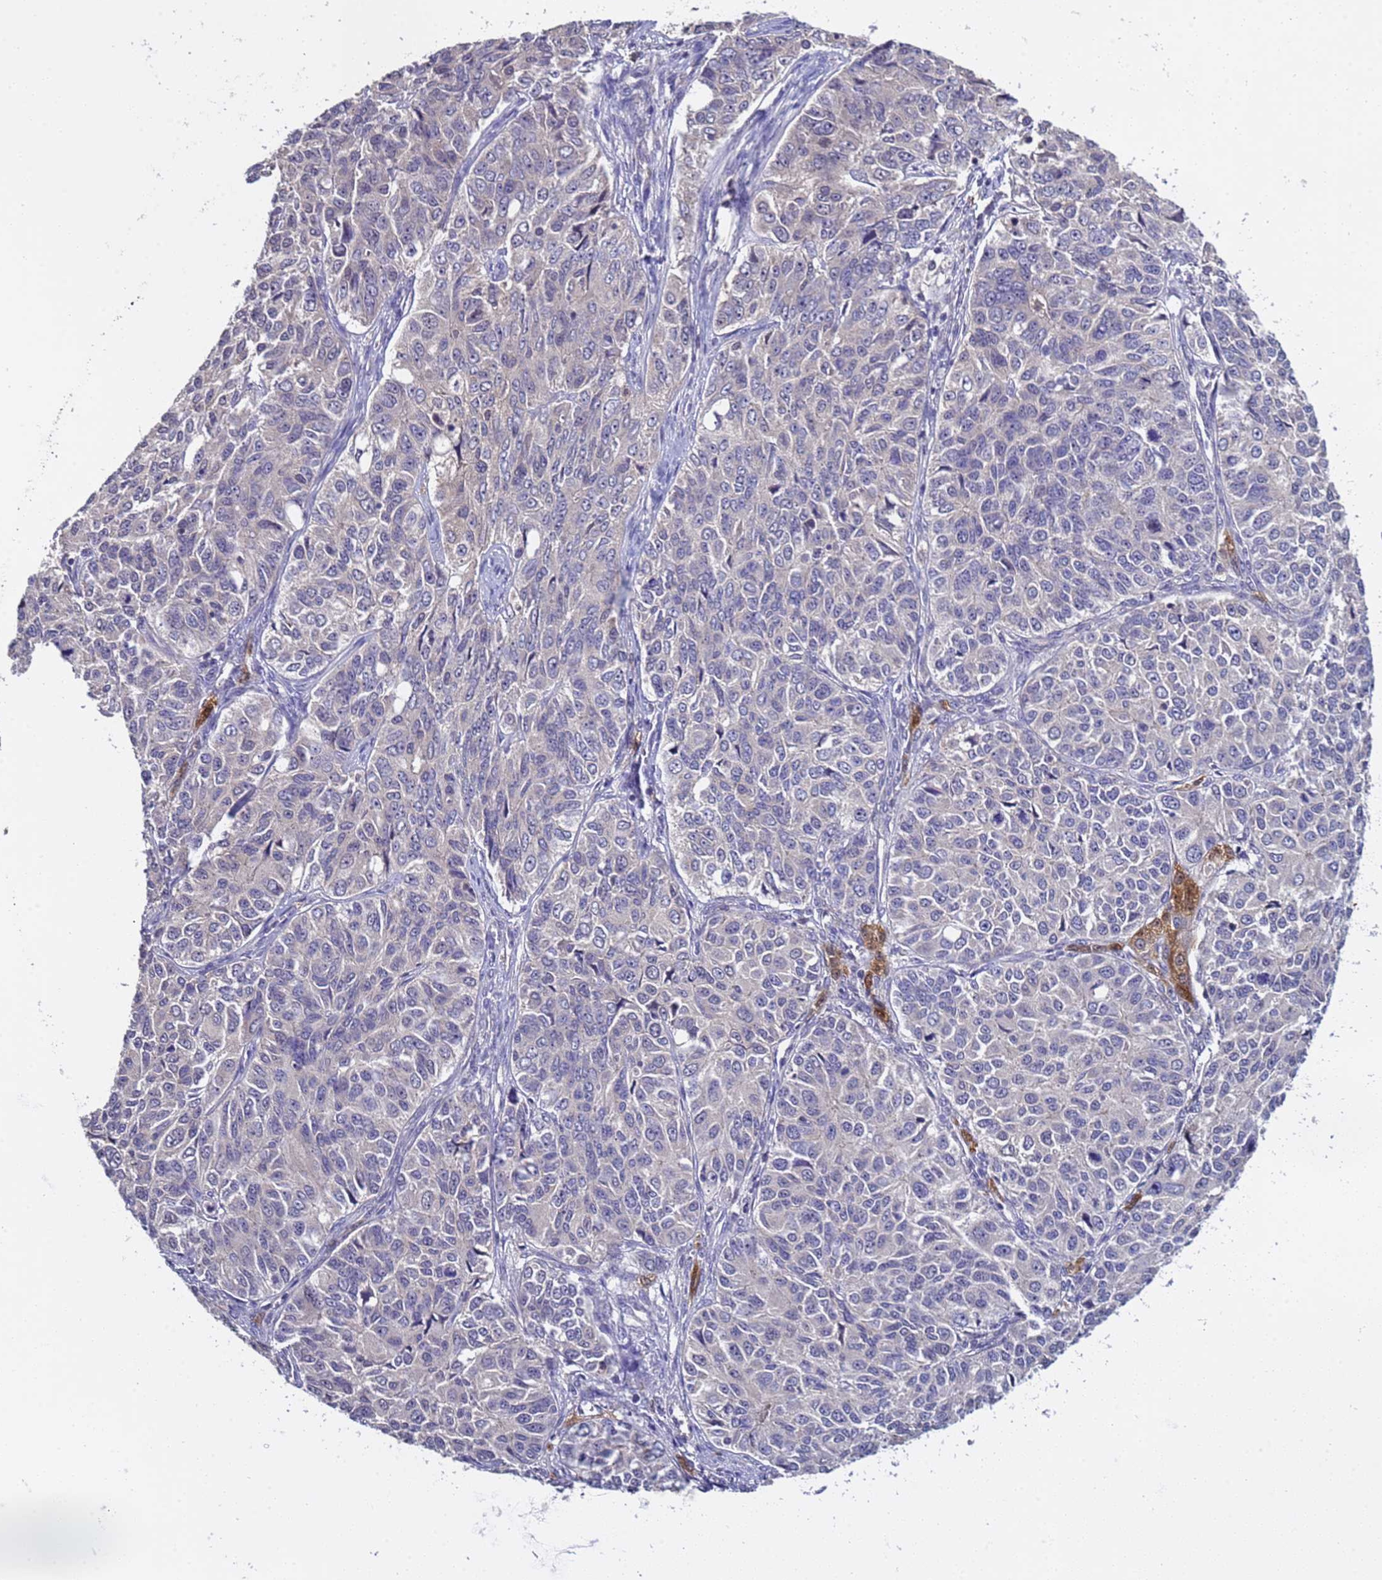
{"staining": {"intensity": "negative", "quantity": "none", "location": "none"}, "tissue": "ovarian cancer", "cell_type": "Tumor cells", "image_type": "cancer", "snomed": [{"axis": "morphology", "description": "Carcinoma, endometroid"}, {"axis": "topography", "description": "Ovary"}], "caption": "Immunohistochemistry micrograph of human endometroid carcinoma (ovarian) stained for a protein (brown), which shows no staining in tumor cells. Nuclei are stained in blue.", "gene": "ELMOD2", "patient": {"sex": "female", "age": 51}}